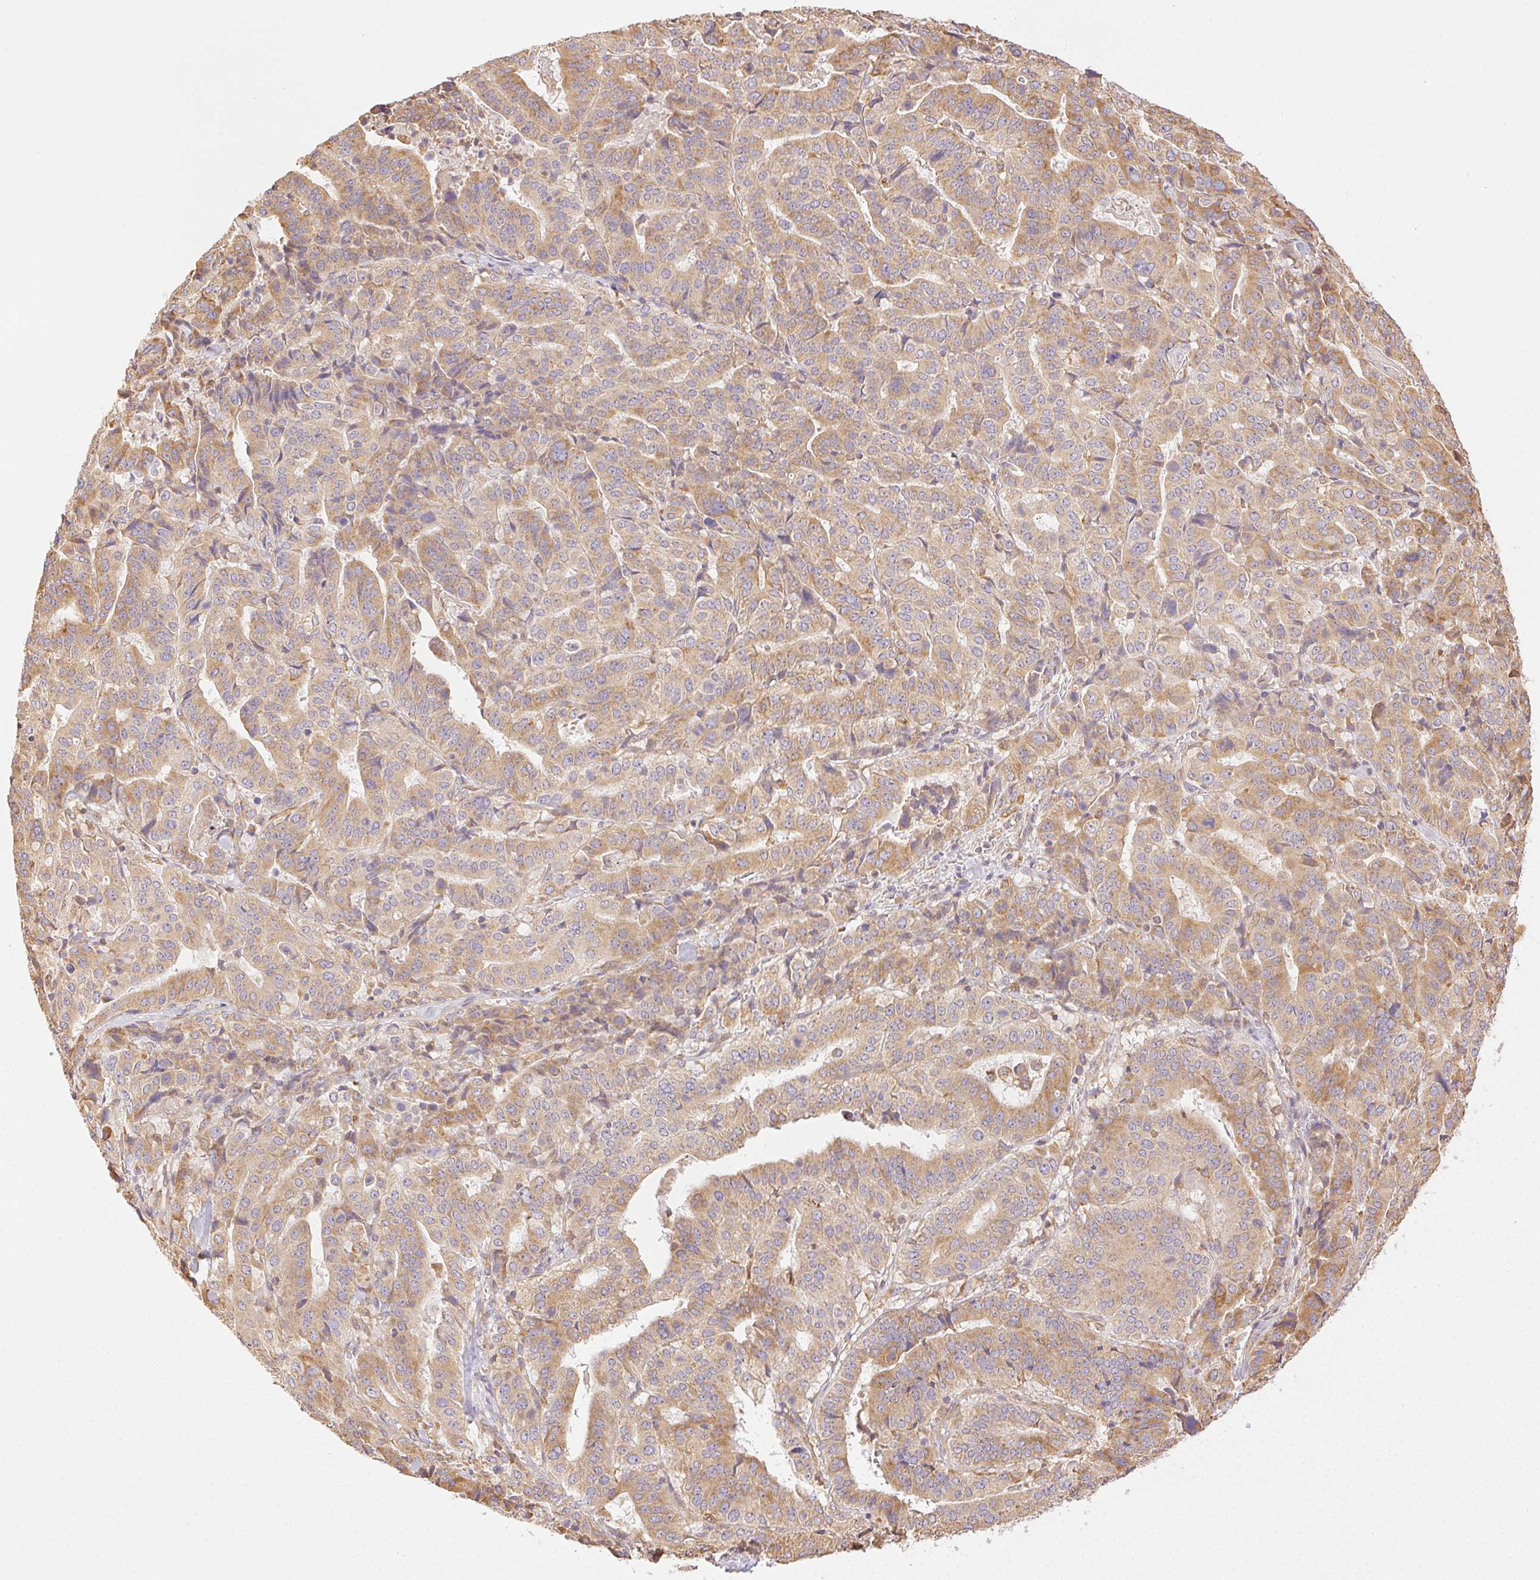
{"staining": {"intensity": "moderate", "quantity": ">75%", "location": "cytoplasmic/membranous"}, "tissue": "stomach cancer", "cell_type": "Tumor cells", "image_type": "cancer", "snomed": [{"axis": "morphology", "description": "Adenocarcinoma, NOS"}, {"axis": "topography", "description": "Stomach"}], "caption": "Brown immunohistochemical staining in human stomach cancer shows moderate cytoplasmic/membranous staining in approximately >75% of tumor cells.", "gene": "ENTREP1", "patient": {"sex": "male", "age": 48}}